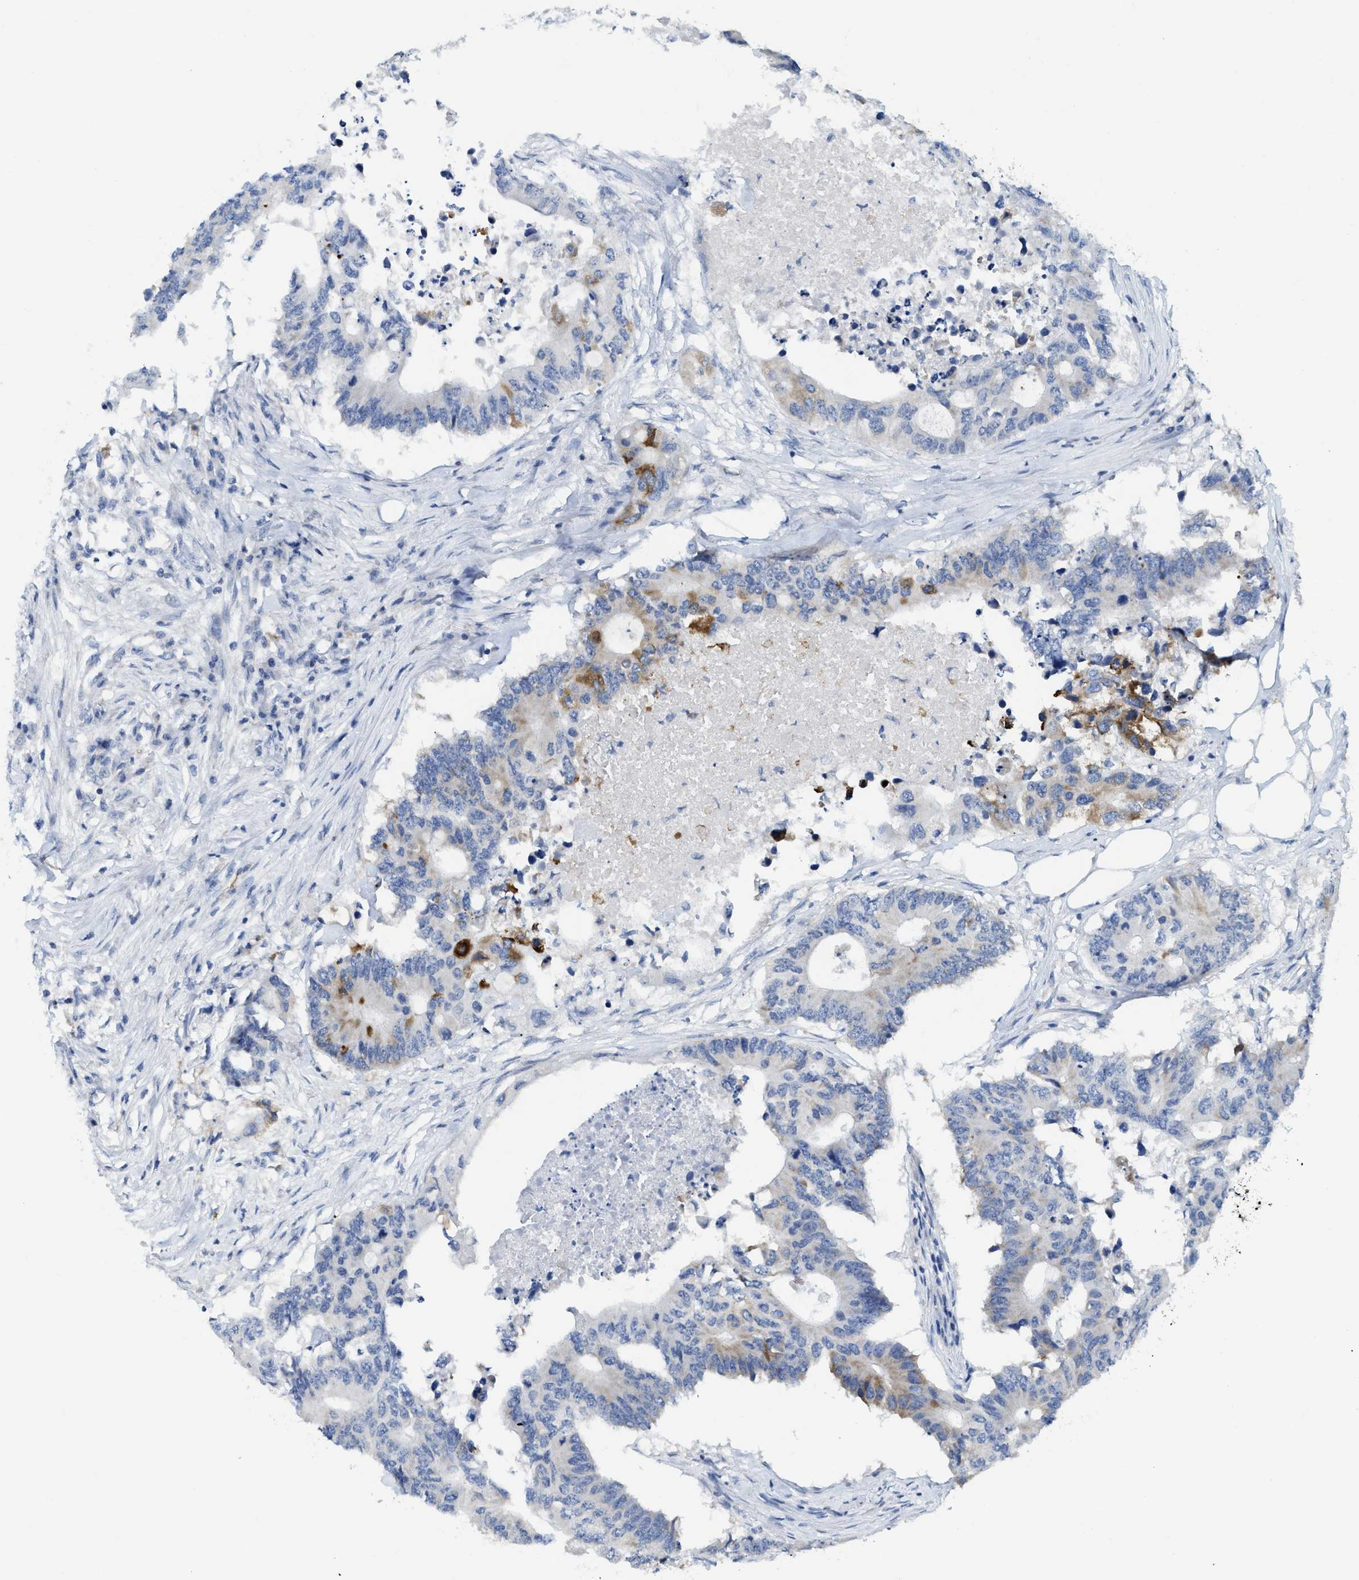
{"staining": {"intensity": "moderate", "quantity": "<25%", "location": "cytoplasmic/membranous"}, "tissue": "colorectal cancer", "cell_type": "Tumor cells", "image_type": "cancer", "snomed": [{"axis": "morphology", "description": "Adenocarcinoma, NOS"}, {"axis": "topography", "description": "Colon"}], "caption": "This photomicrograph shows IHC staining of colorectal adenocarcinoma, with low moderate cytoplasmic/membranous positivity in about <25% of tumor cells.", "gene": "GATD3", "patient": {"sex": "male", "age": 71}}